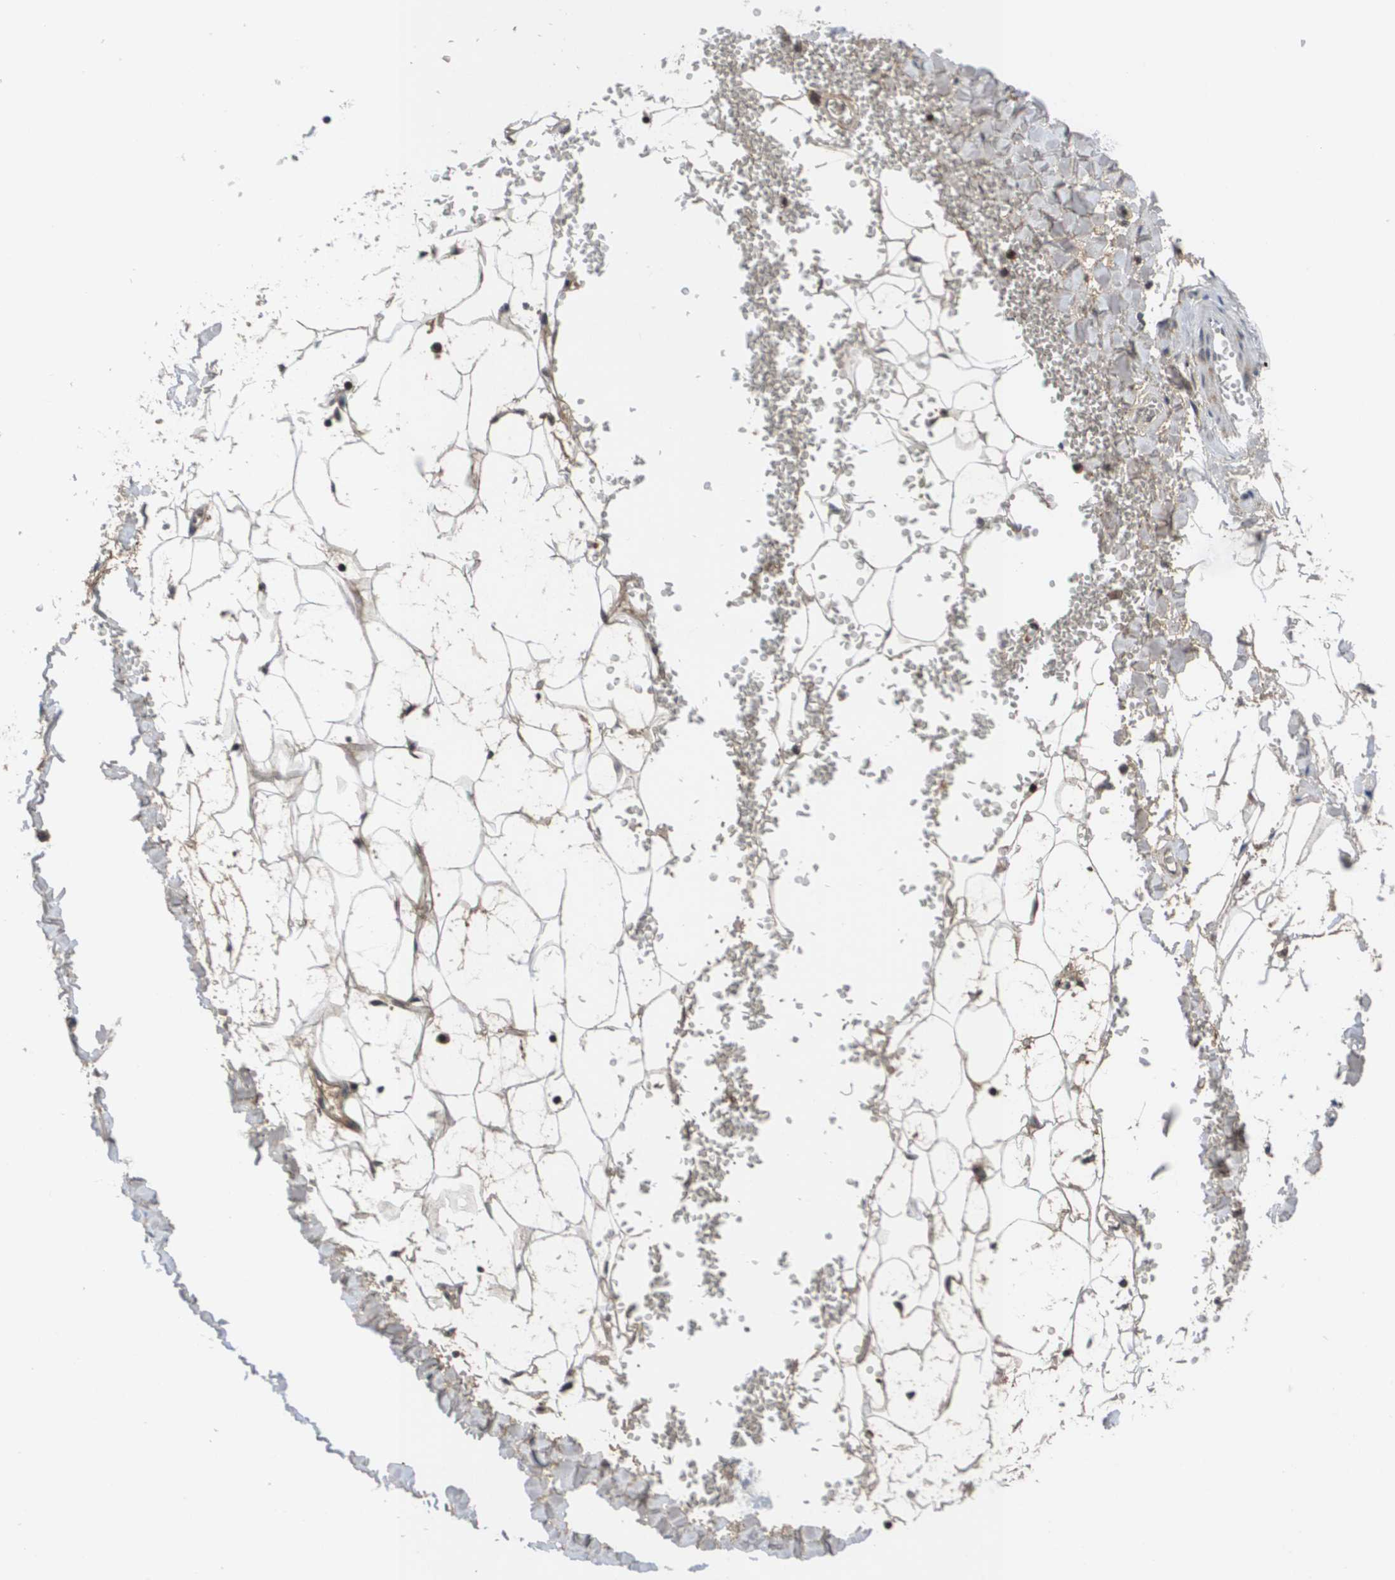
{"staining": {"intensity": "moderate", "quantity": ">75%", "location": "cytoplasmic/membranous"}, "tissue": "adipose tissue", "cell_type": "Adipocytes", "image_type": "normal", "snomed": [{"axis": "morphology", "description": "Normal tissue, NOS"}, {"axis": "topography", "description": "Adipose tissue"}, {"axis": "topography", "description": "Peripheral nerve tissue"}], "caption": "This photomicrograph displays immunohistochemistry (IHC) staining of benign human adipose tissue, with medium moderate cytoplasmic/membranous staining in about >75% of adipocytes.", "gene": "SERPINC1", "patient": {"sex": "male", "age": 52}}